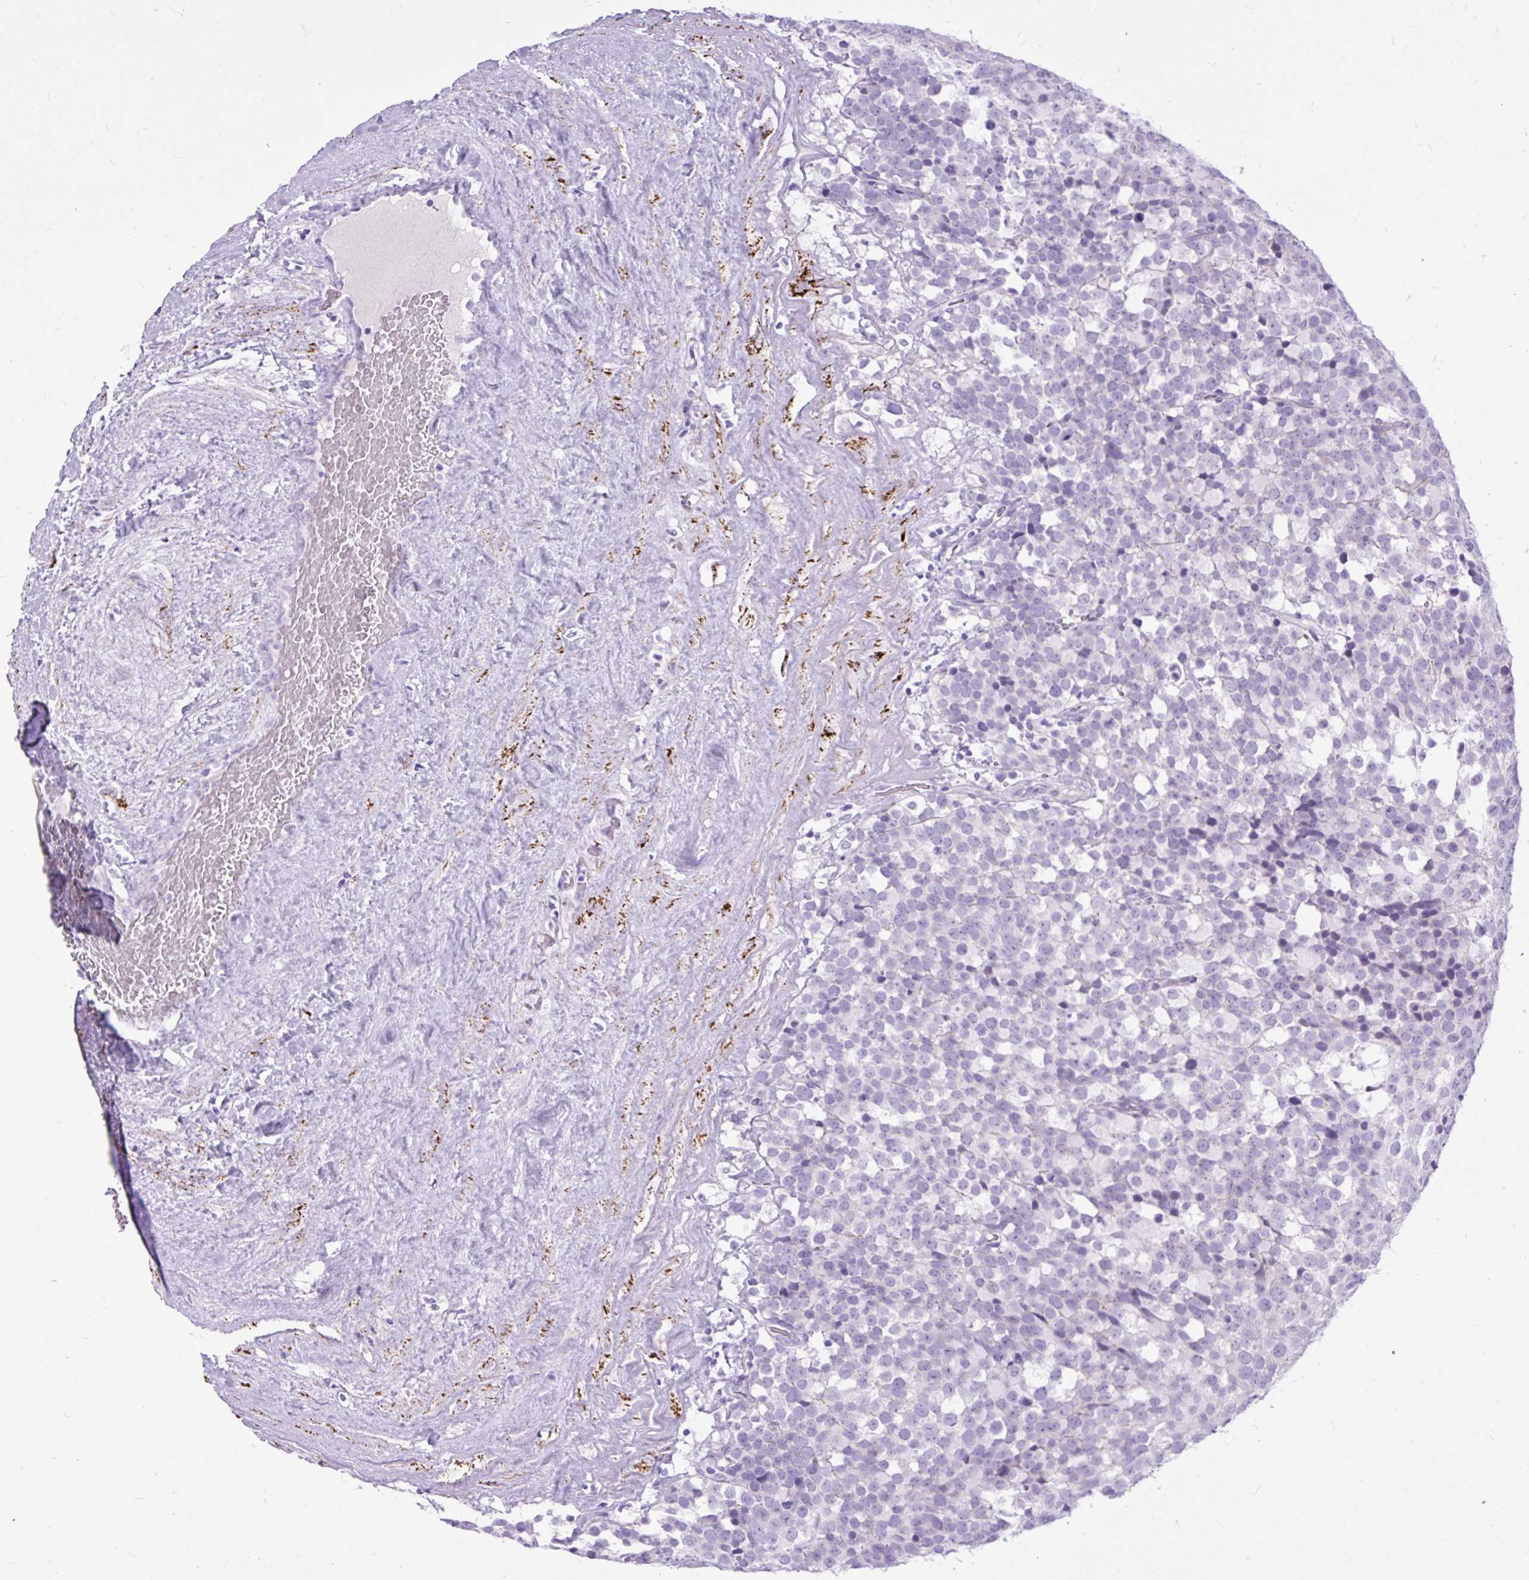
{"staining": {"intensity": "negative", "quantity": "none", "location": "none"}, "tissue": "testis cancer", "cell_type": "Tumor cells", "image_type": "cancer", "snomed": [{"axis": "morphology", "description": "Seminoma, NOS"}, {"axis": "topography", "description": "Testis"}], "caption": "Tumor cells are negative for brown protein staining in seminoma (testis).", "gene": "ZNF256", "patient": {"sex": "male", "age": 71}}